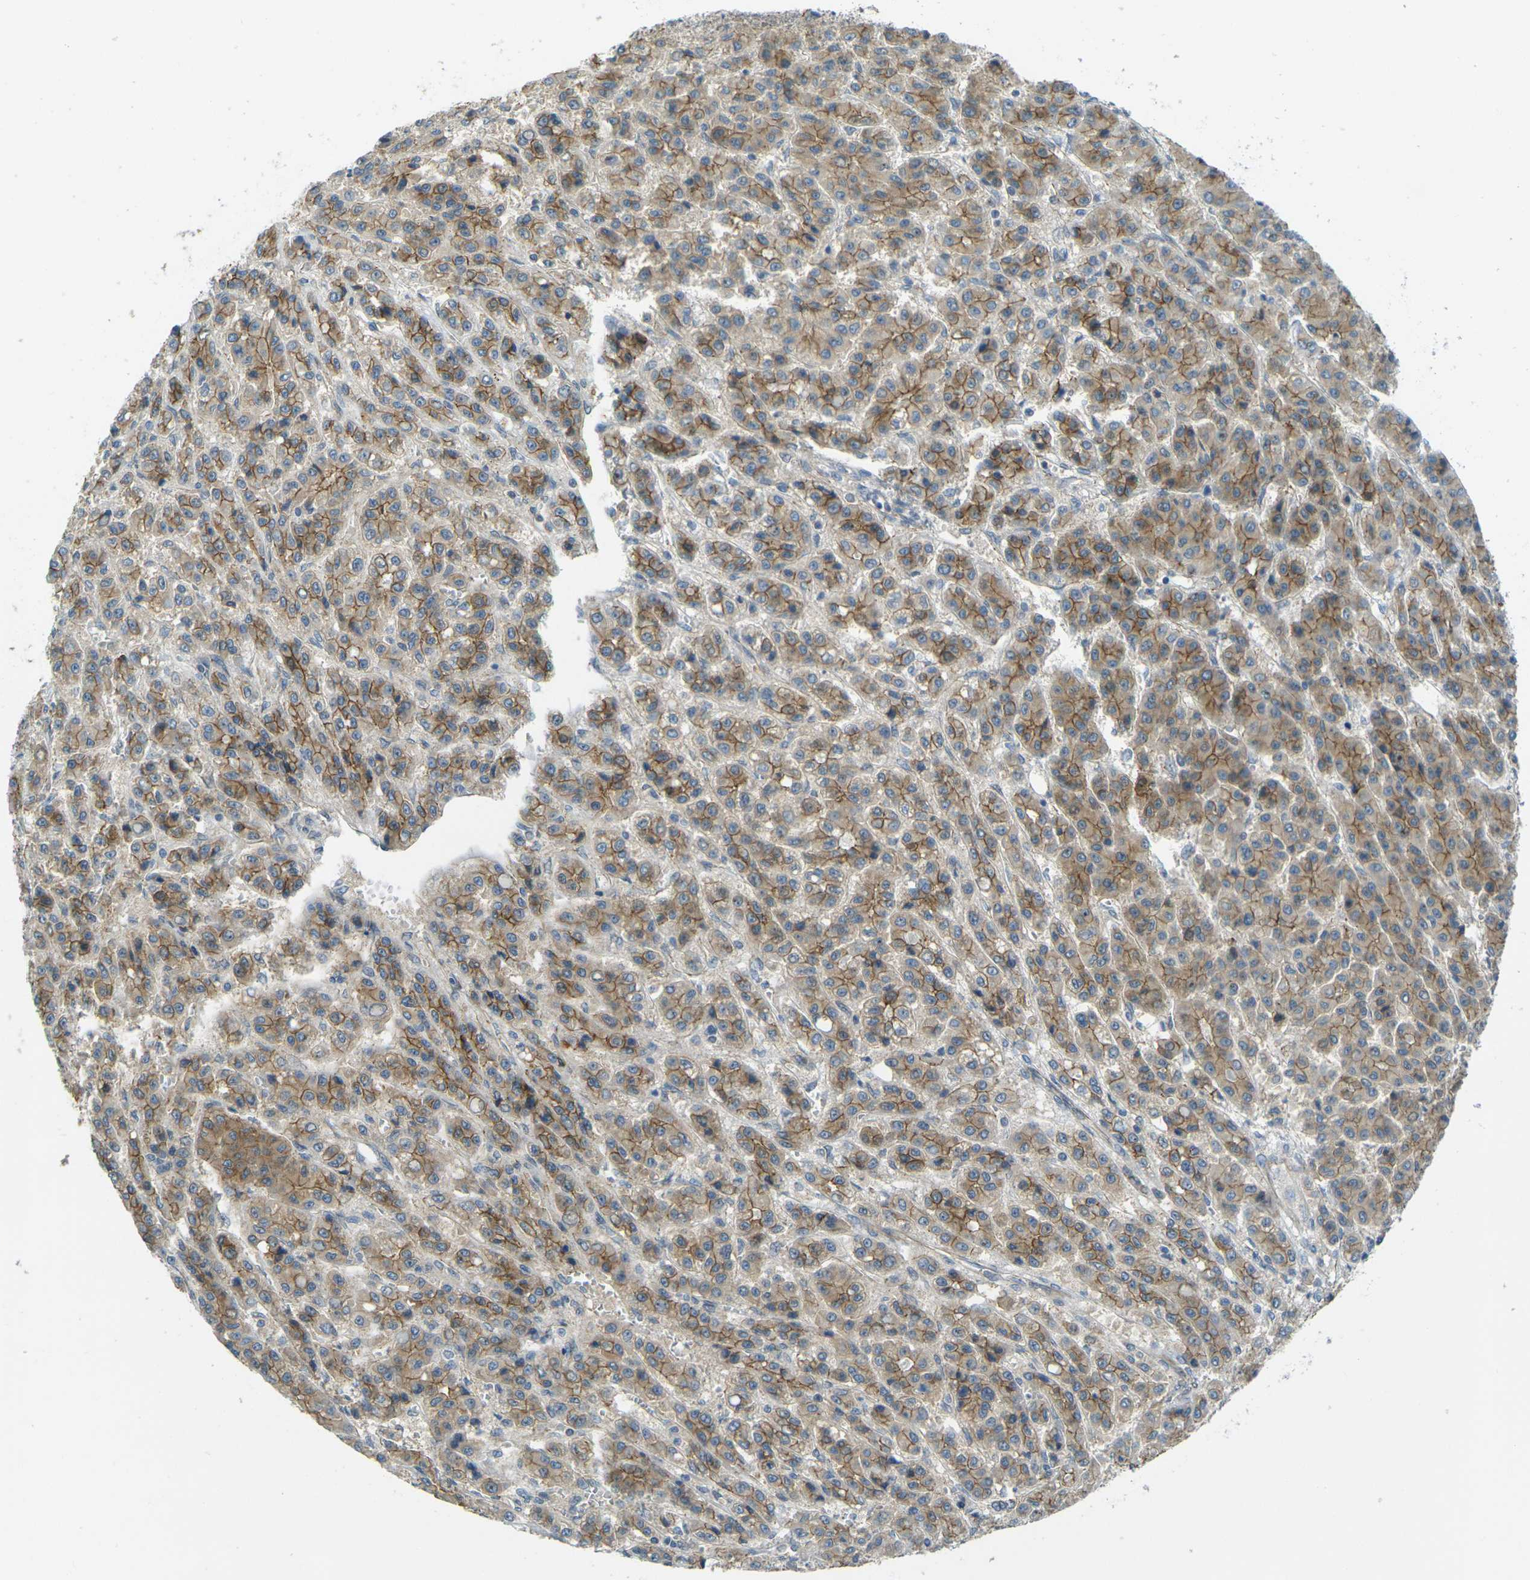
{"staining": {"intensity": "moderate", "quantity": ">75%", "location": "cytoplasmic/membranous"}, "tissue": "liver cancer", "cell_type": "Tumor cells", "image_type": "cancer", "snomed": [{"axis": "morphology", "description": "Carcinoma, Hepatocellular, NOS"}, {"axis": "topography", "description": "Liver"}], "caption": "Brown immunohistochemical staining in human liver cancer (hepatocellular carcinoma) reveals moderate cytoplasmic/membranous expression in about >75% of tumor cells.", "gene": "RHBDD1", "patient": {"sex": "male", "age": 70}}